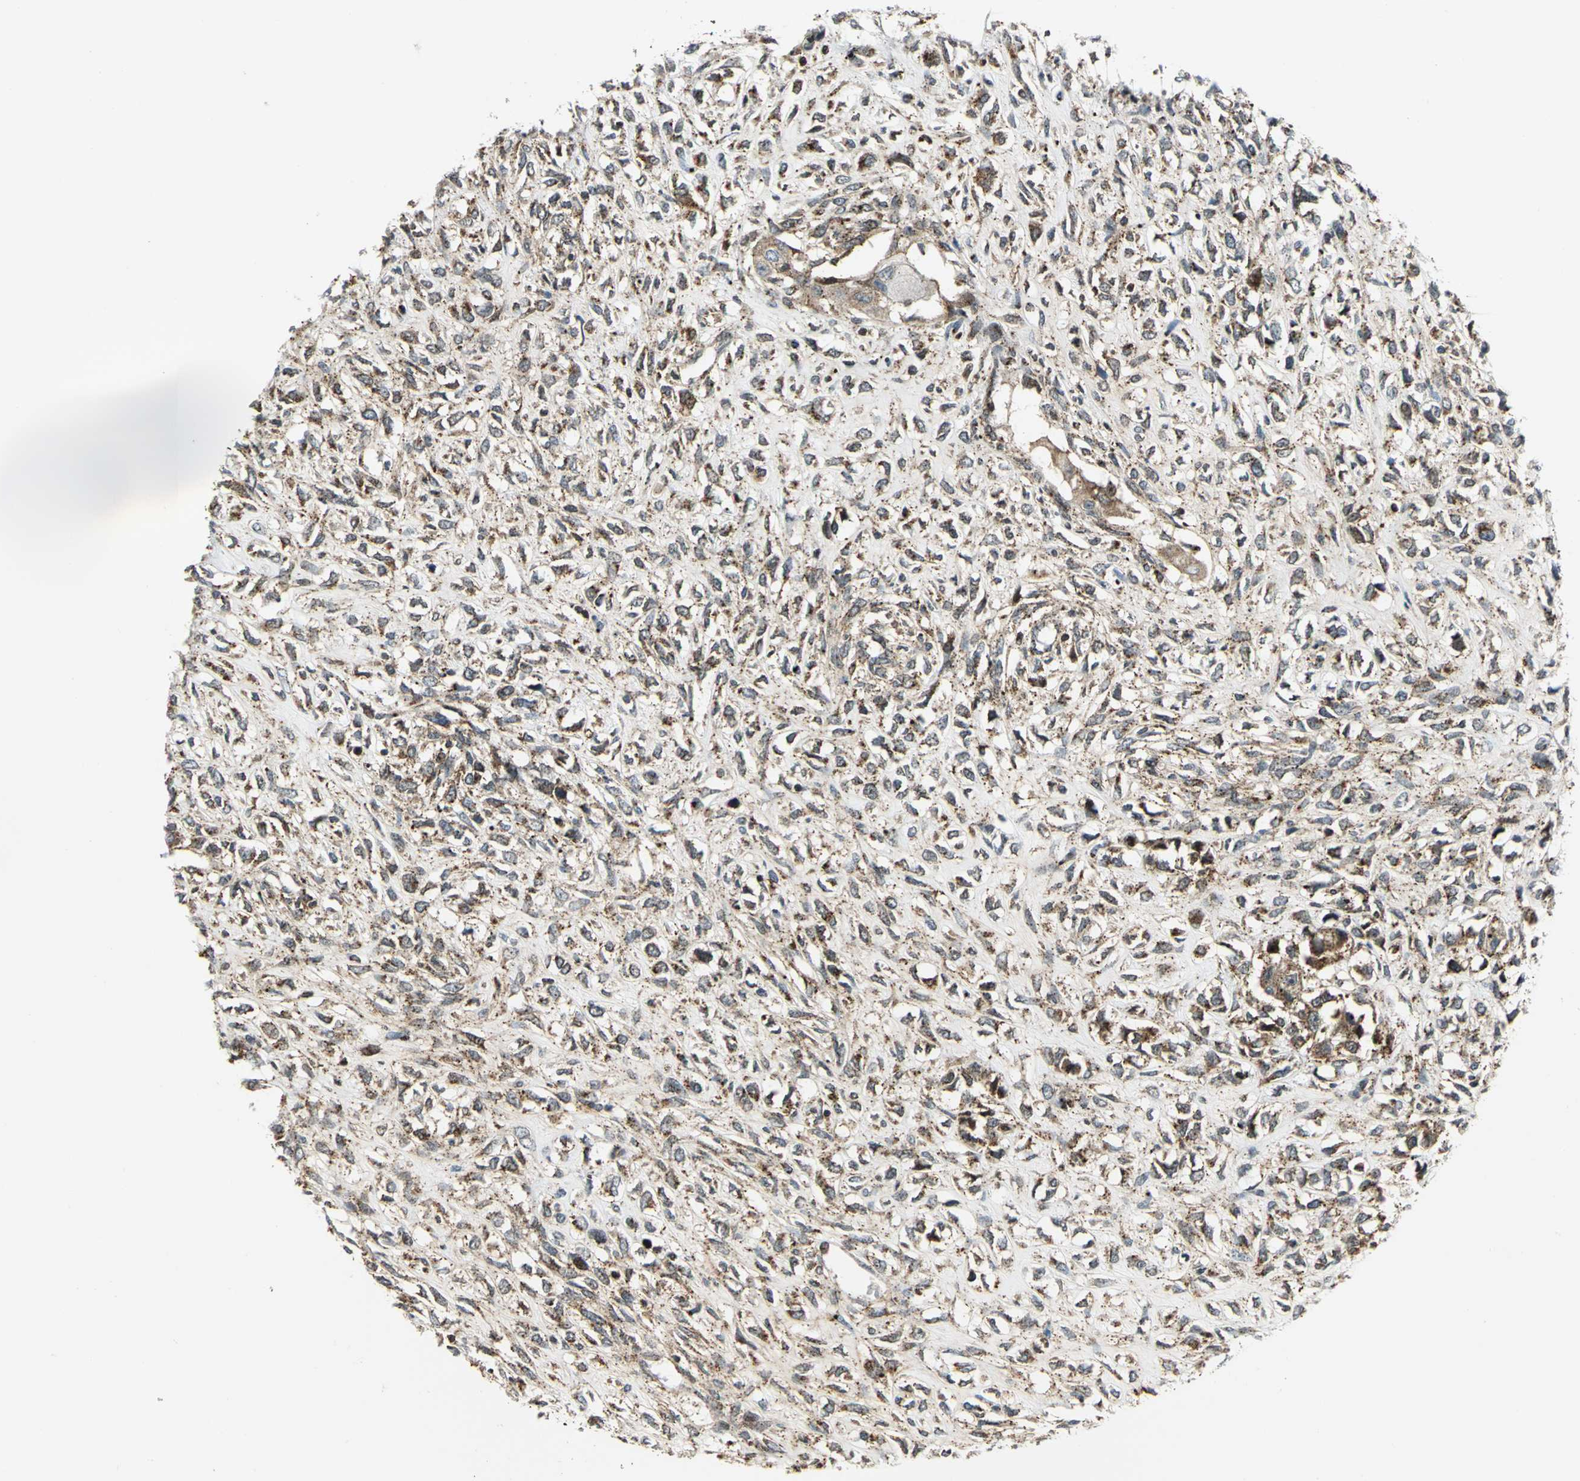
{"staining": {"intensity": "moderate", "quantity": ">75%", "location": "cytoplasmic/membranous"}, "tissue": "head and neck cancer", "cell_type": "Tumor cells", "image_type": "cancer", "snomed": [{"axis": "morphology", "description": "Necrosis, NOS"}, {"axis": "morphology", "description": "Neoplasm, malignant, NOS"}, {"axis": "topography", "description": "Salivary gland"}, {"axis": "topography", "description": "Head-Neck"}], "caption": "The photomicrograph displays staining of head and neck malignant neoplasm, revealing moderate cytoplasmic/membranous protein positivity (brown color) within tumor cells.", "gene": "ATP6V1A", "patient": {"sex": "male", "age": 43}}